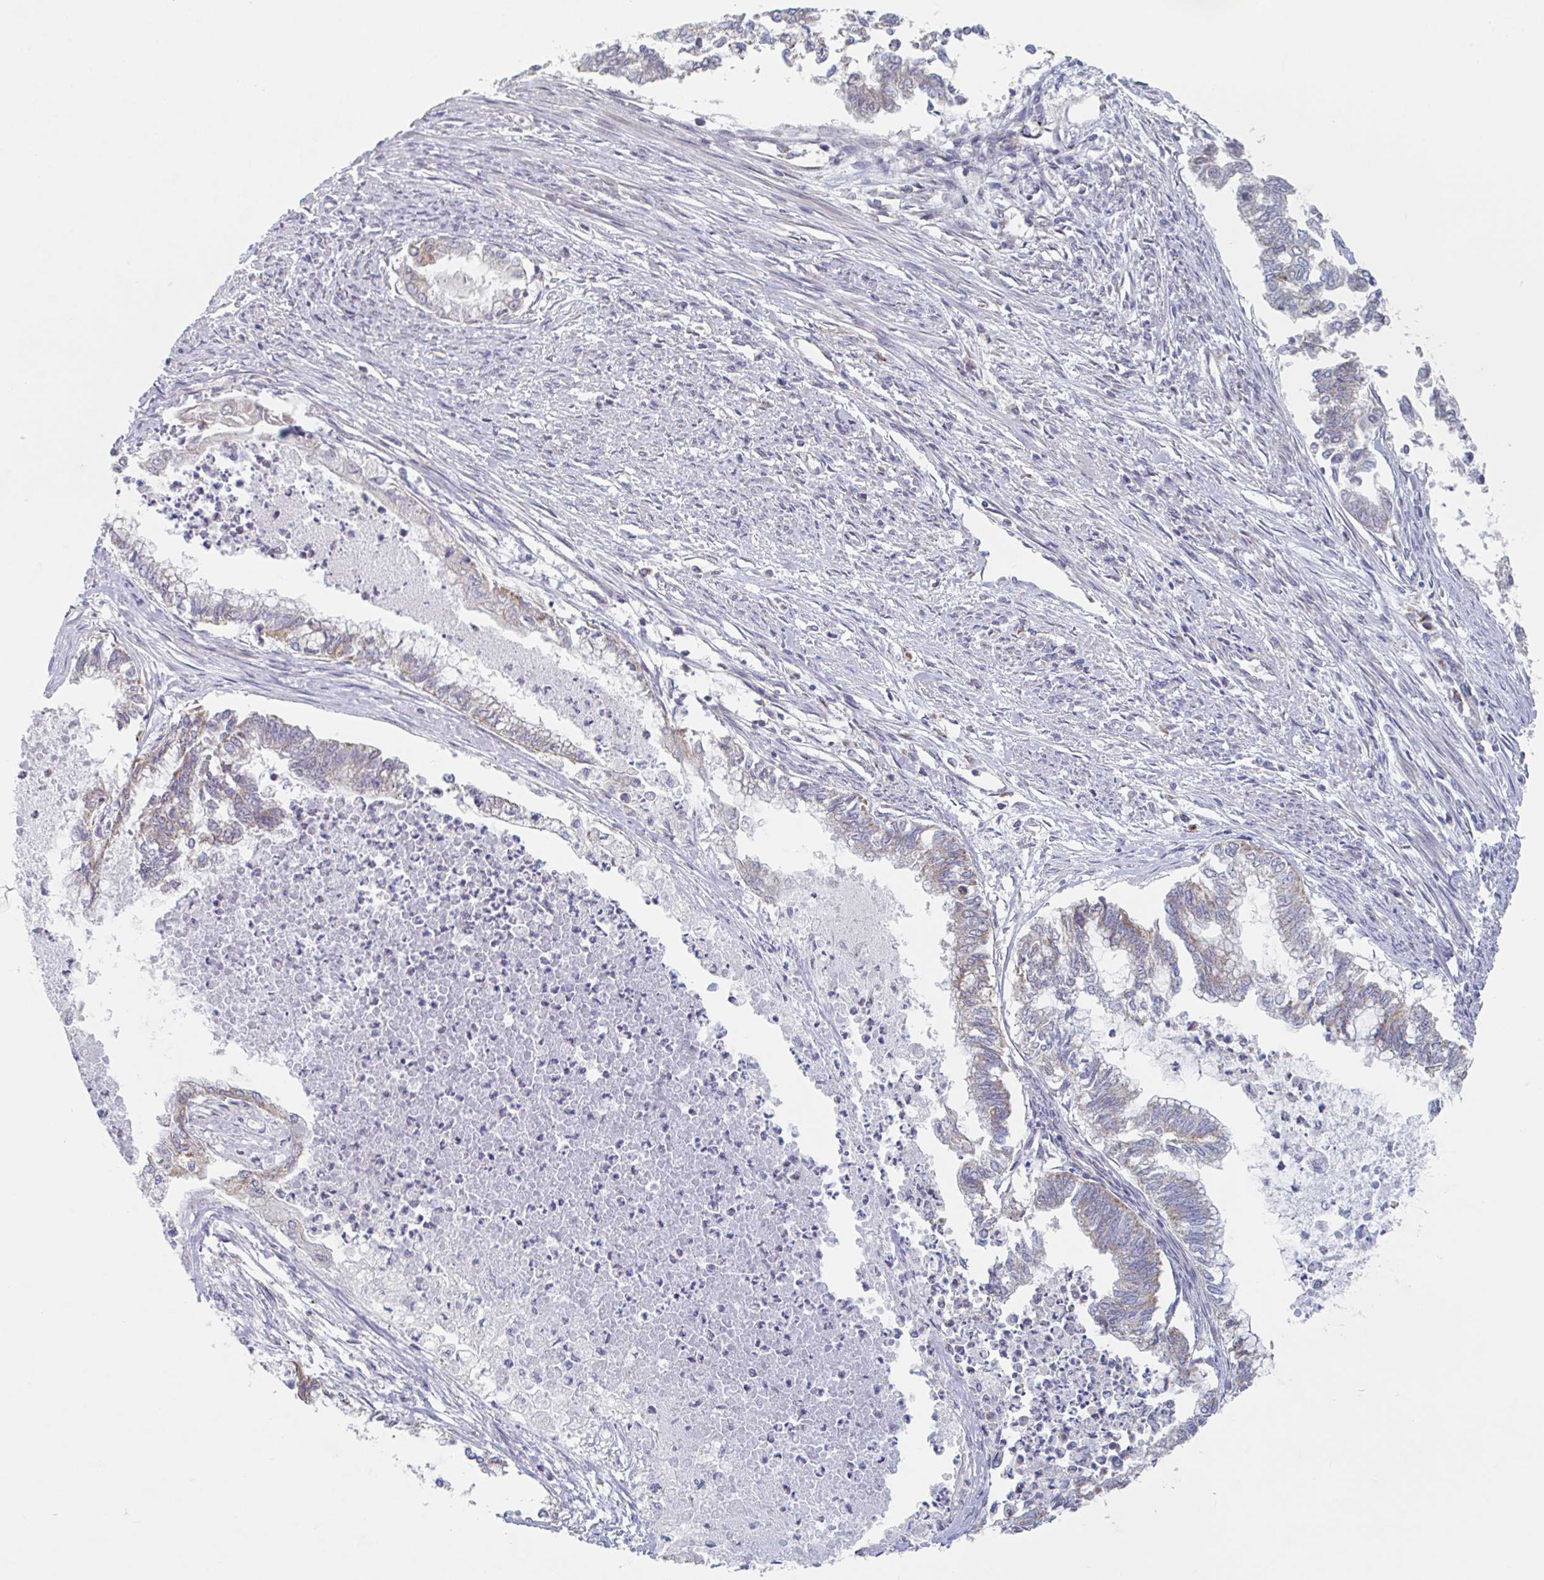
{"staining": {"intensity": "weak", "quantity": "25%-75%", "location": "cytoplasmic/membranous"}, "tissue": "endometrial cancer", "cell_type": "Tumor cells", "image_type": "cancer", "snomed": [{"axis": "morphology", "description": "Adenocarcinoma, NOS"}, {"axis": "topography", "description": "Endometrium"}], "caption": "Immunohistochemical staining of endometrial cancer (adenocarcinoma) displays low levels of weak cytoplasmic/membranous protein expression in approximately 25%-75% of tumor cells.", "gene": "SURF1", "patient": {"sex": "female", "age": 79}}